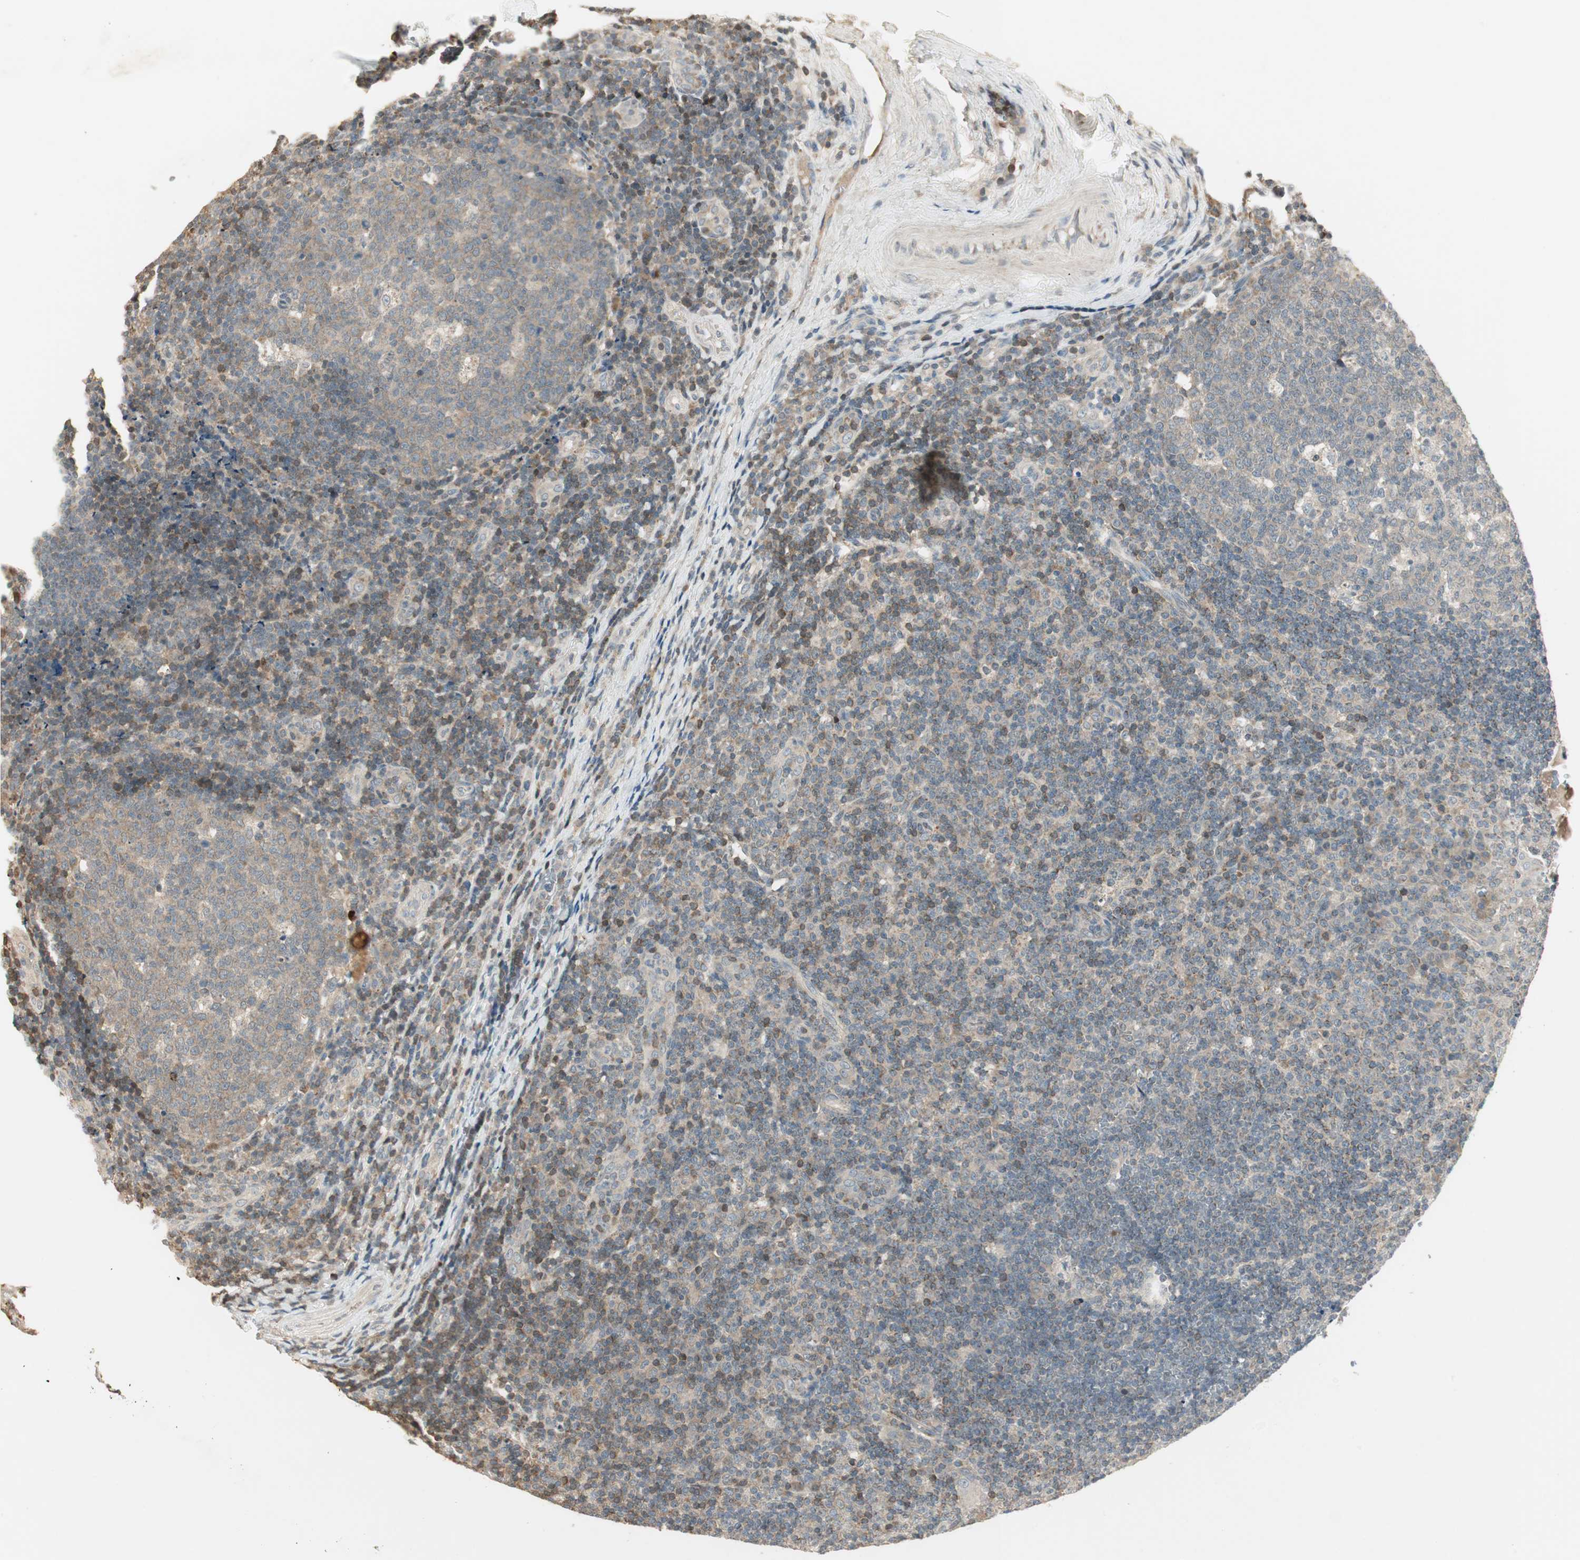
{"staining": {"intensity": "weak", "quantity": ">75%", "location": "cytoplasmic/membranous"}, "tissue": "tonsil", "cell_type": "Germinal center cells", "image_type": "normal", "snomed": [{"axis": "morphology", "description": "Normal tissue, NOS"}, {"axis": "topography", "description": "Tonsil"}], "caption": "Tonsil stained with DAB immunohistochemistry shows low levels of weak cytoplasmic/membranous expression in approximately >75% of germinal center cells. (DAB (3,3'-diaminobenzidine) = brown stain, brightfield microscopy at high magnification).", "gene": "USP2", "patient": {"sex": "female", "age": 40}}